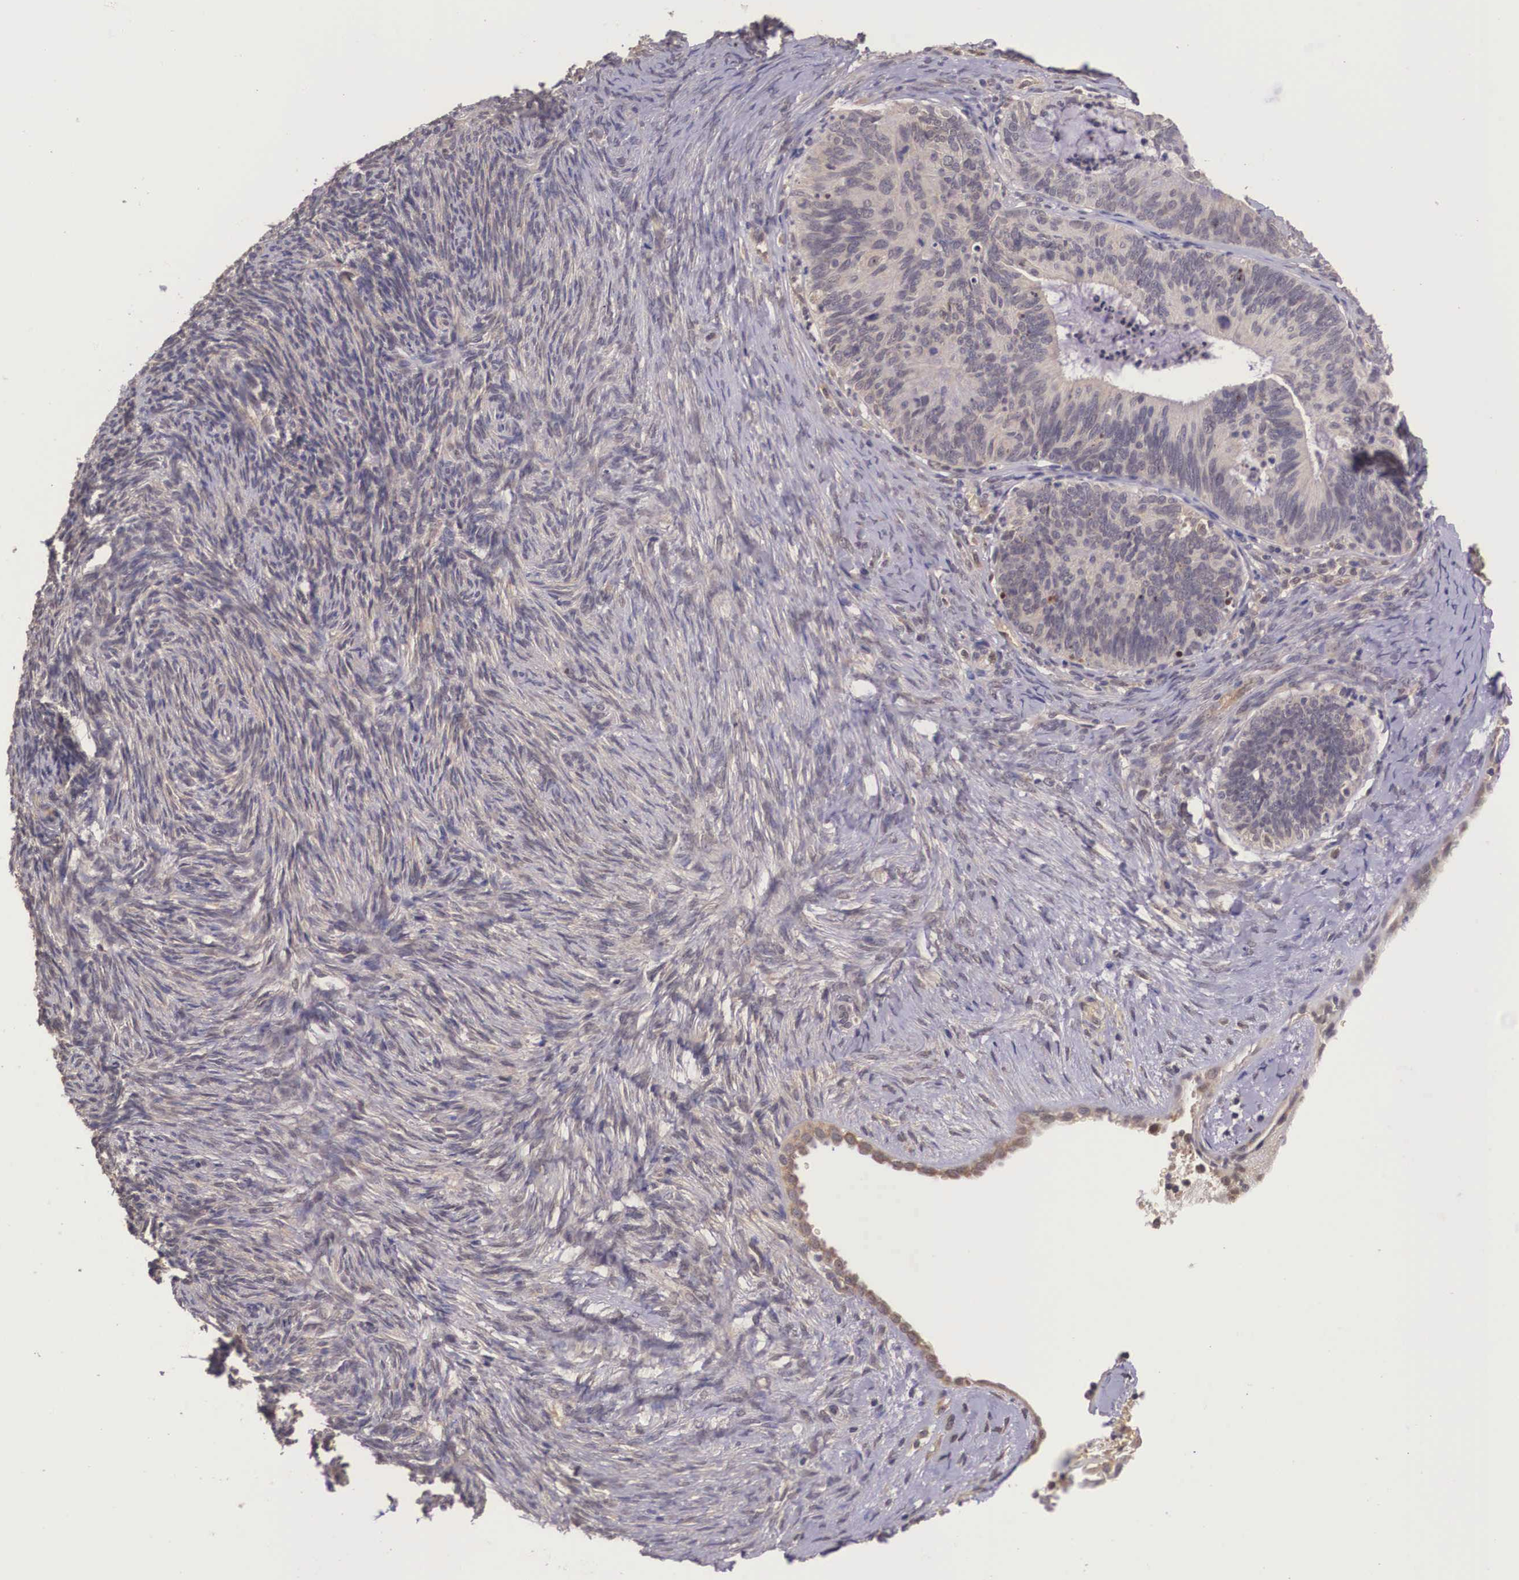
{"staining": {"intensity": "weak", "quantity": ">75%", "location": "cytoplasmic/membranous"}, "tissue": "ovarian cancer", "cell_type": "Tumor cells", "image_type": "cancer", "snomed": [{"axis": "morphology", "description": "Carcinoma, endometroid"}, {"axis": "topography", "description": "Ovary"}], "caption": "Ovarian cancer stained for a protein (brown) displays weak cytoplasmic/membranous positive expression in approximately >75% of tumor cells.", "gene": "VASH1", "patient": {"sex": "female", "age": 52}}